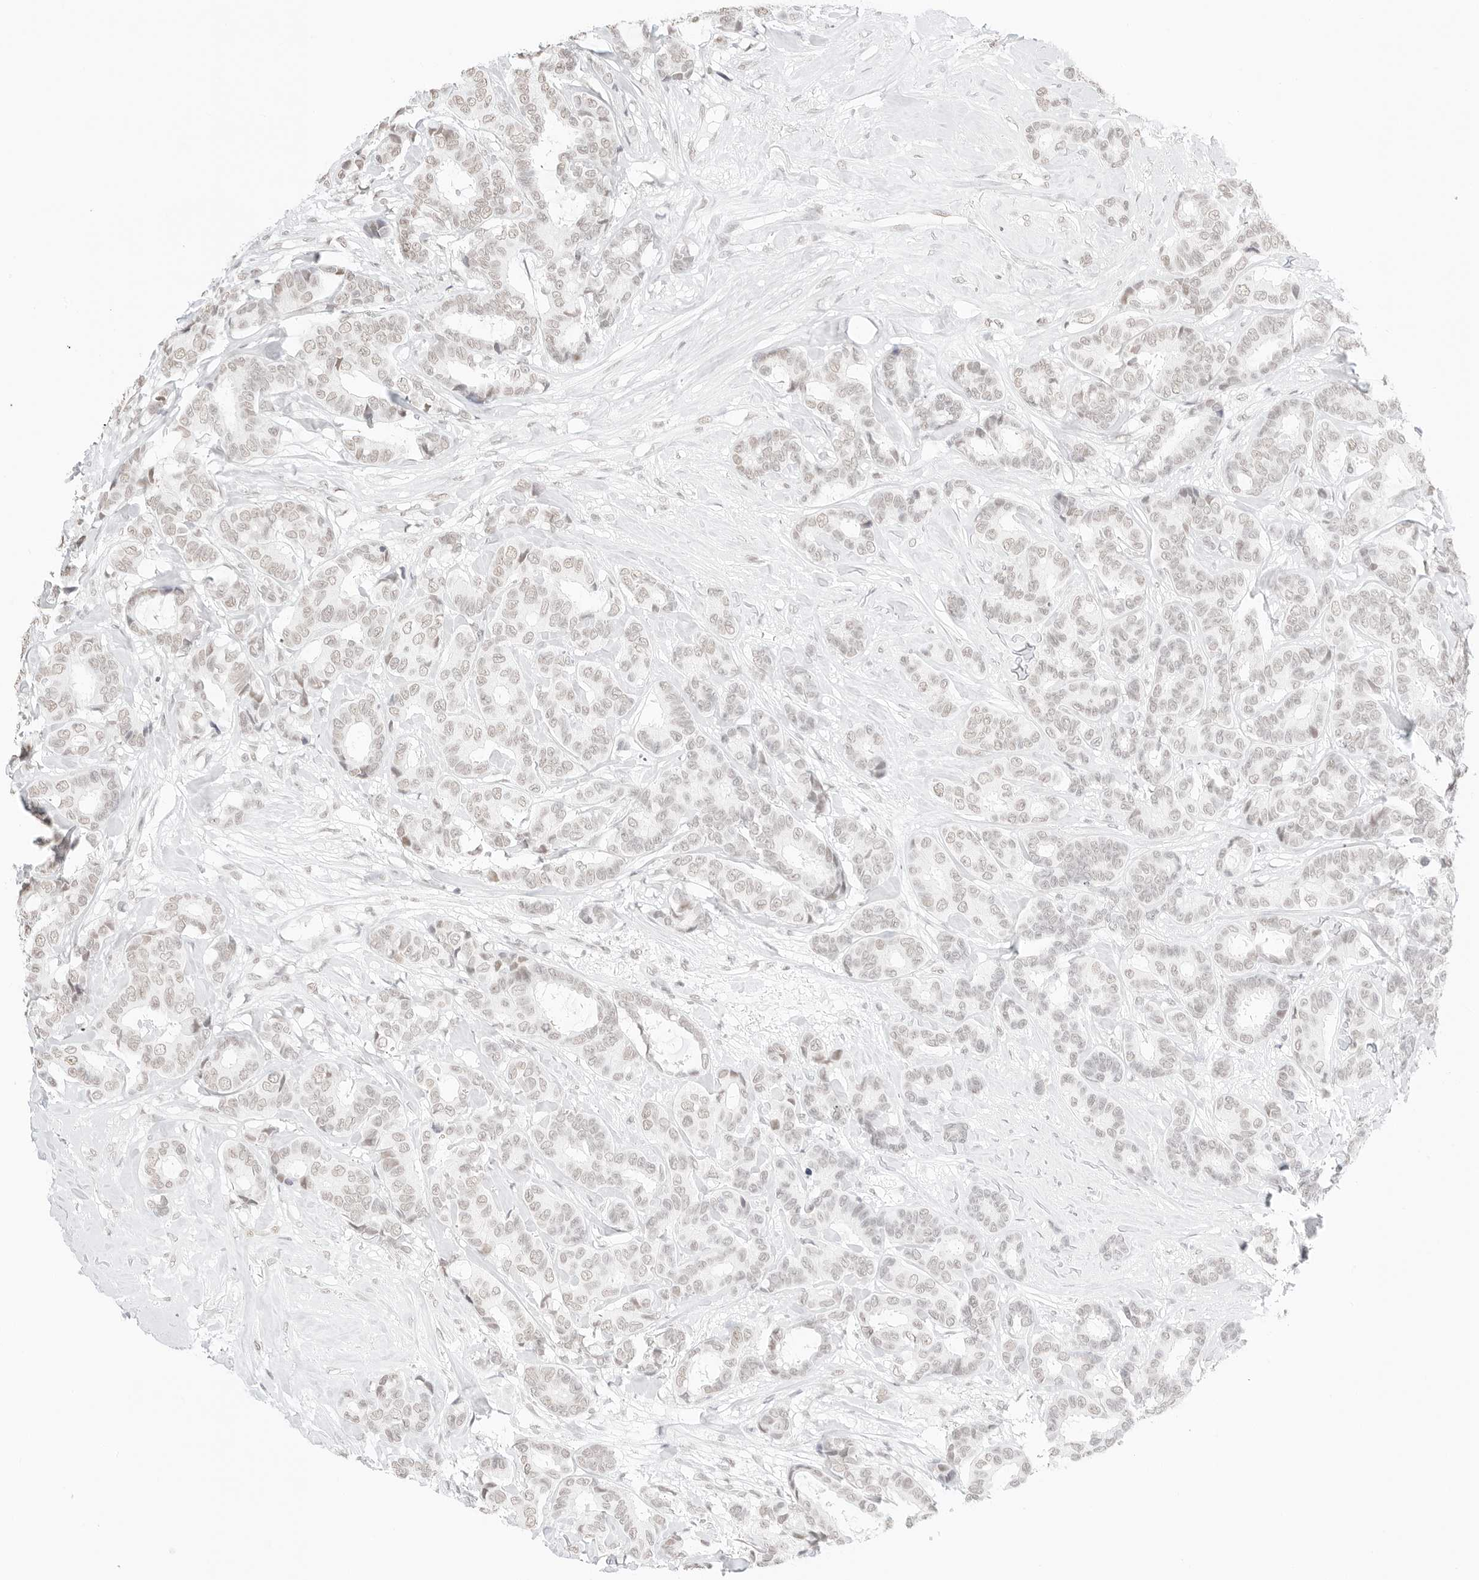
{"staining": {"intensity": "weak", "quantity": "25%-75%", "location": "nuclear"}, "tissue": "breast cancer", "cell_type": "Tumor cells", "image_type": "cancer", "snomed": [{"axis": "morphology", "description": "Duct carcinoma"}, {"axis": "topography", "description": "Breast"}], "caption": "Breast invasive ductal carcinoma tissue reveals weak nuclear staining in approximately 25%-75% of tumor cells", "gene": "FBLN5", "patient": {"sex": "female", "age": 87}}